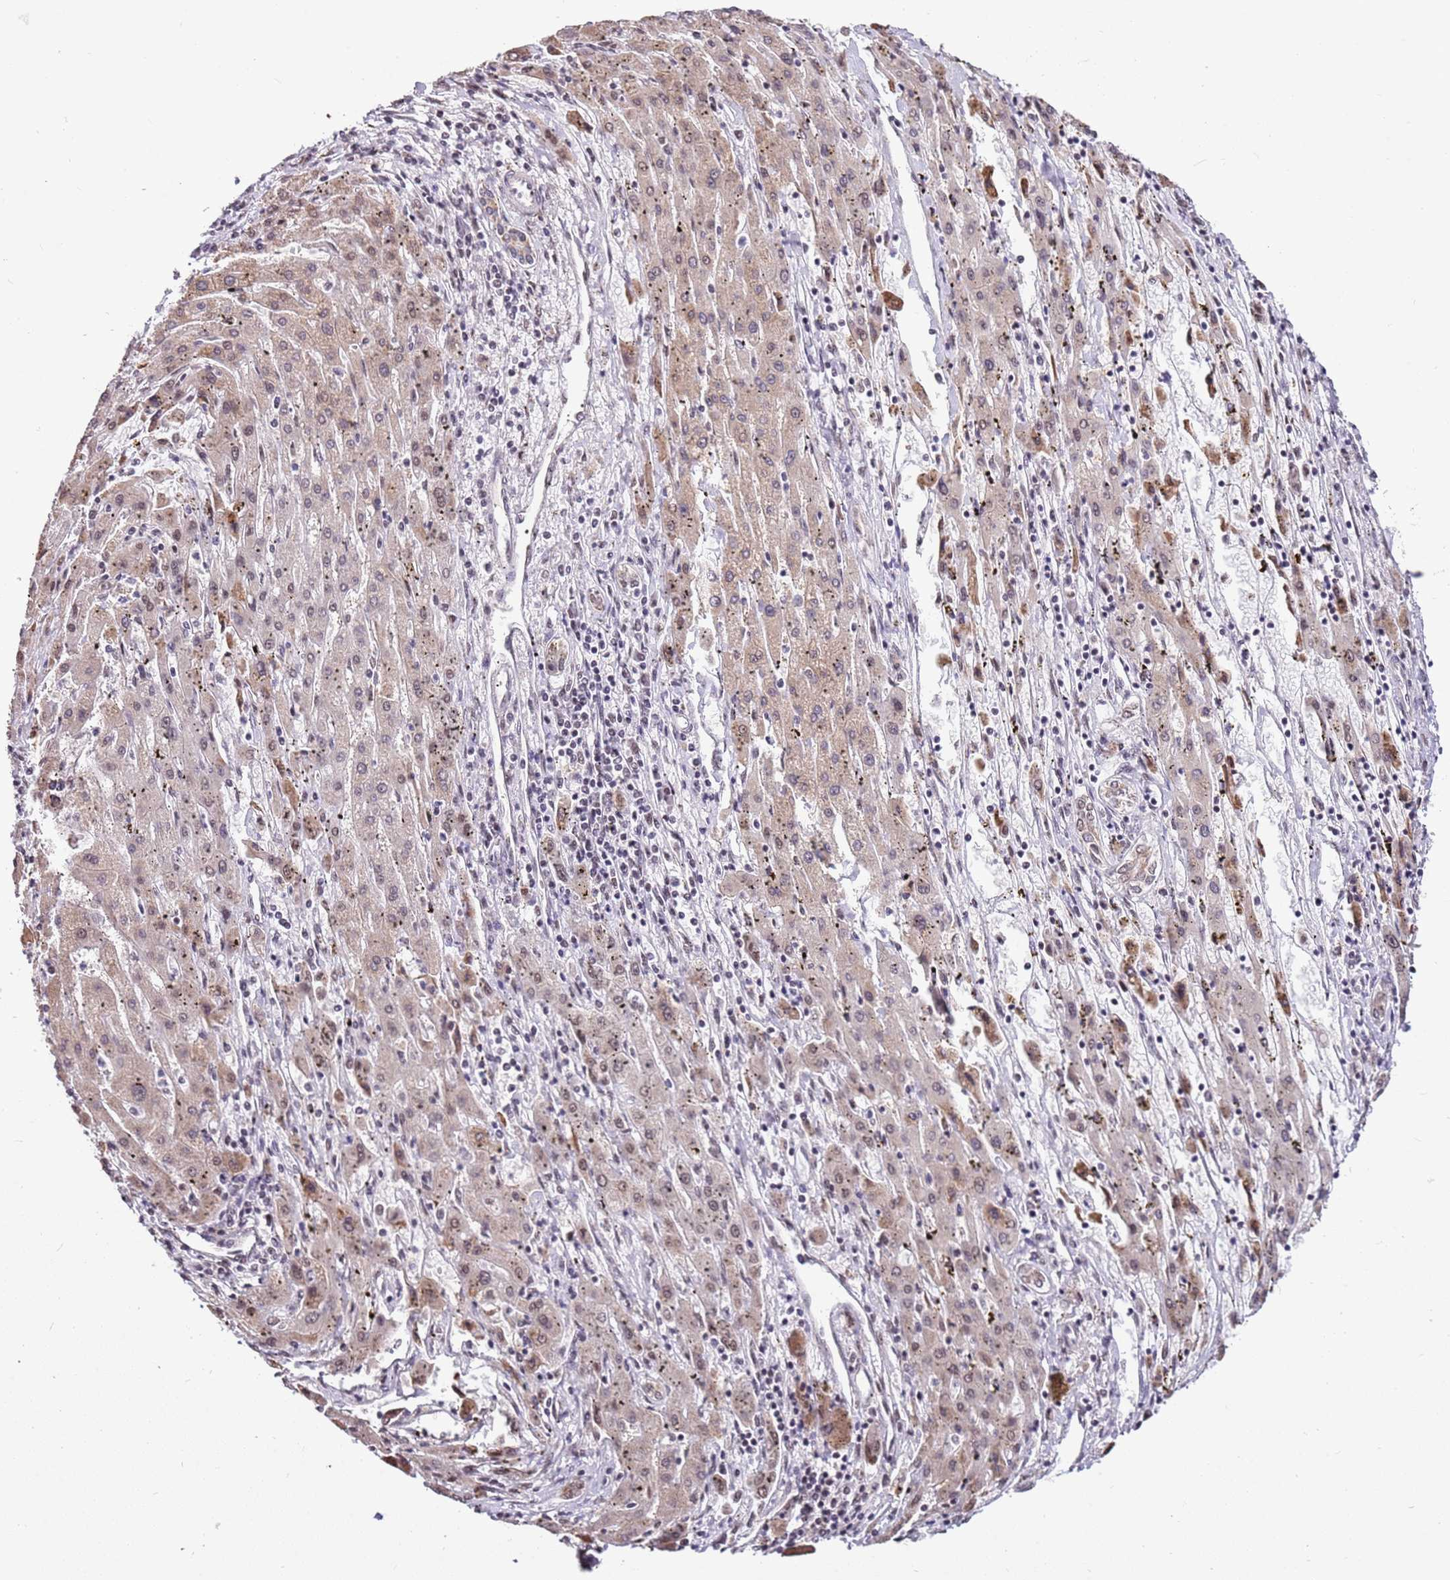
{"staining": {"intensity": "weak", "quantity": "25%-75%", "location": "cytoplasmic/membranous,nuclear"}, "tissue": "liver cancer", "cell_type": "Tumor cells", "image_type": "cancer", "snomed": [{"axis": "morphology", "description": "Carcinoma, Hepatocellular, NOS"}, {"axis": "topography", "description": "Liver"}], "caption": "Brown immunohistochemical staining in human hepatocellular carcinoma (liver) reveals weak cytoplasmic/membranous and nuclear expression in approximately 25%-75% of tumor cells.", "gene": "AKAP8L", "patient": {"sex": "male", "age": 72}}